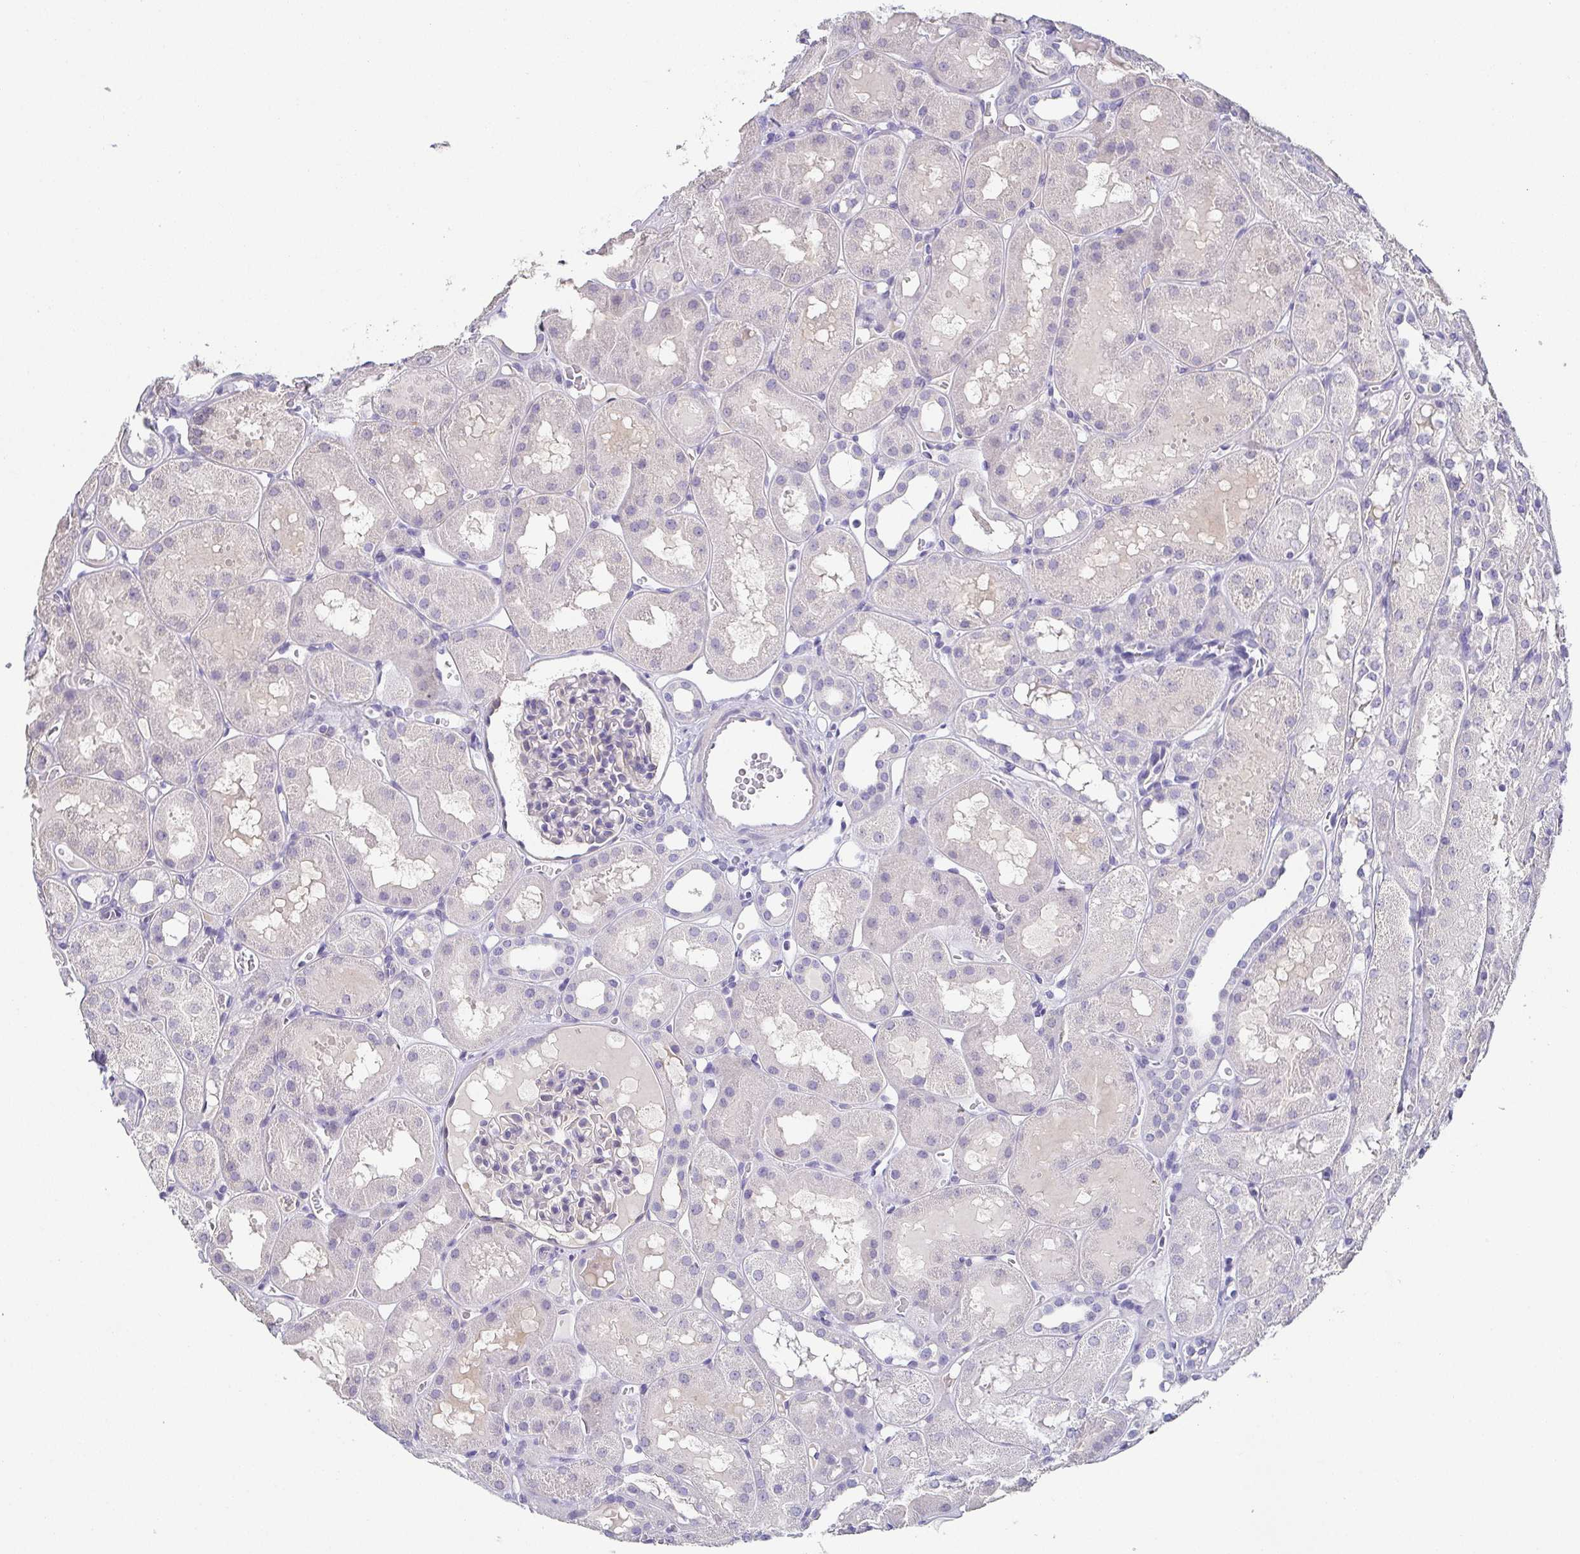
{"staining": {"intensity": "negative", "quantity": "none", "location": "none"}, "tissue": "kidney", "cell_type": "Cells in glomeruli", "image_type": "normal", "snomed": [{"axis": "morphology", "description": "Normal tissue, NOS"}, {"axis": "topography", "description": "Kidney"}, {"axis": "topography", "description": "Urinary bladder"}], "caption": "Immunohistochemical staining of unremarkable kidney reveals no significant staining in cells in glomeruli. (Stains: DAB (3,3'-diaminobenzidine) IHC with hematoxylin counter stain, Microscopy: brightfield microscopy at high magnification).", "gene": "RNASE7", "patient": {"sex": "male", "age": 16}}